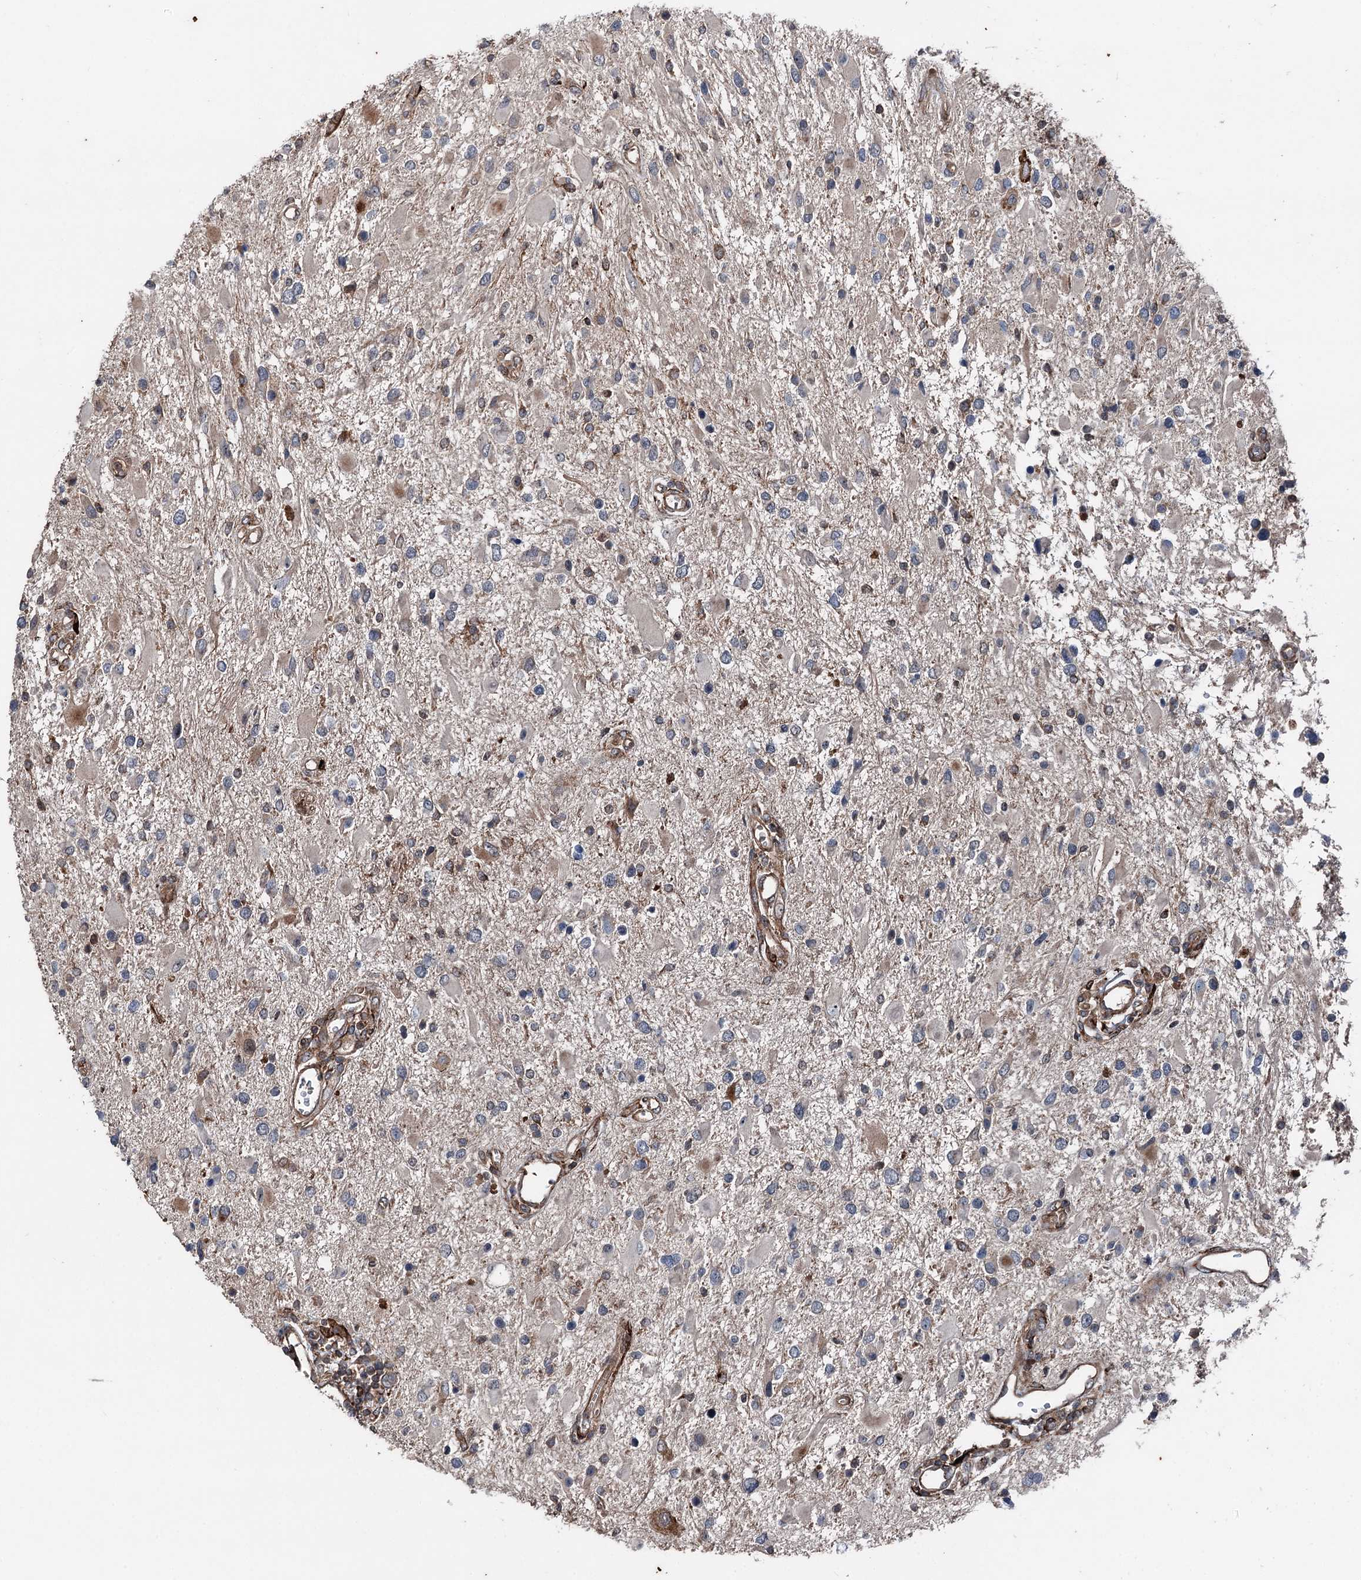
{"staining": {"intensity": "weak", "quantity": "<25%", "location": "cytoplasmic/membranous"}, "tissue": "glioma", "cell_type": "Tumor cells", "image_type": "cancer", "snomed": [{"axis": "morphology", "description": "Glioma, malignant, High grade"}, {"axis": "topography", "description": "Brain"}], "caption": "Tumor cells show no significant staining in glioma.", "gene": "DDIAS", "patient": {"sex": "male", "age": 53}}